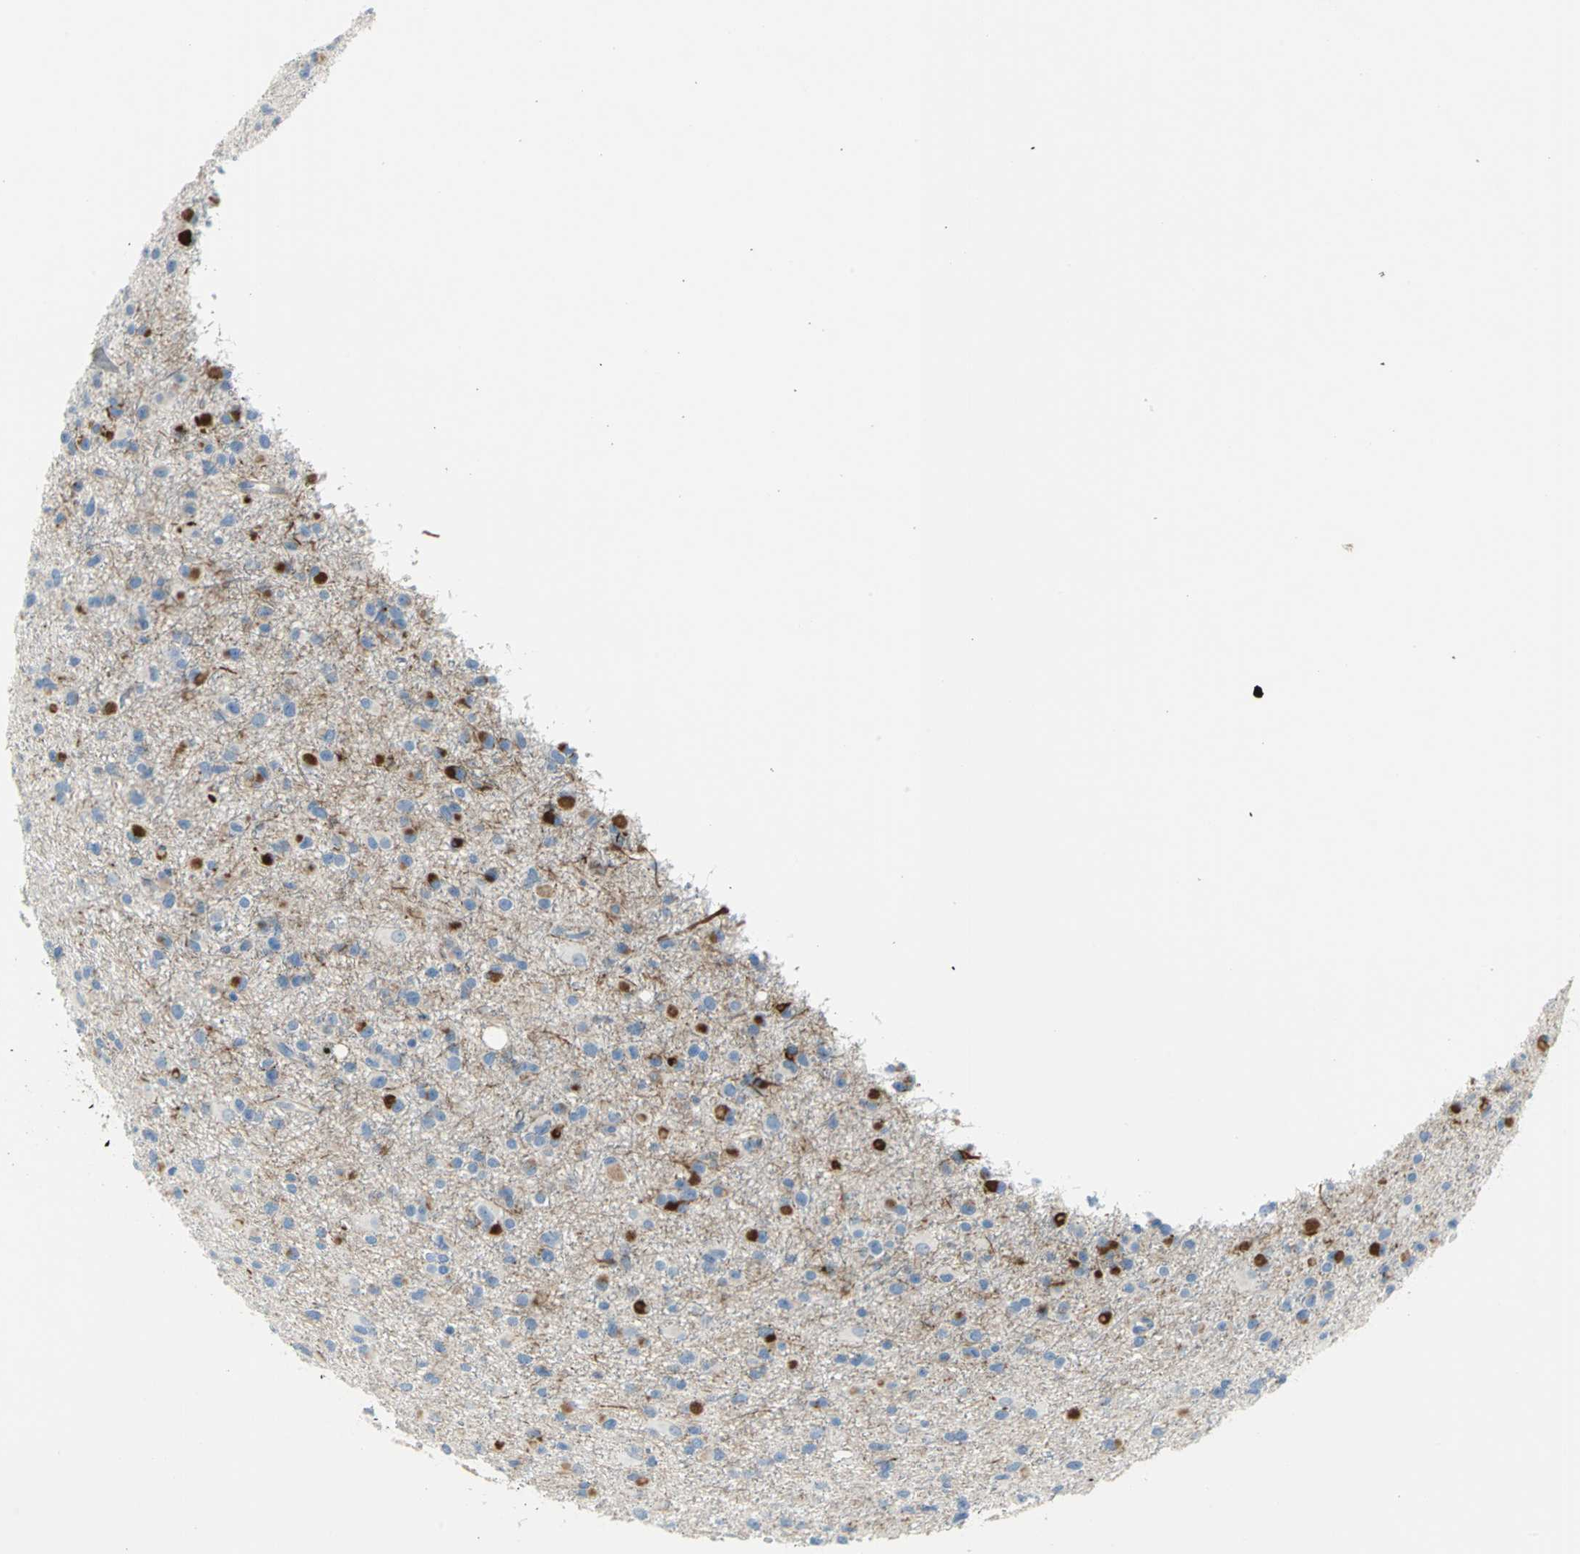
{"staining": {"intensity": "strong", "quantity": "25%-75%", "location": "cytoplasmic/membranous"}, "tissue": "glioma", "cell_type": "Tumor cells", "image_type": "cancer", "snomed": [{"axis": "morphology", "description": "Glioma, malignant, Low grade"}, {"axis": "topography", "description": "Brain"}], "caption": "Protein analysis of malignant low-grade glioma tissue shows strong cytoplasmic/membranous positivity in approximately 25%-75% of tumor cells.", "gene": "ALOX15", "patient": {"sex": "male", "age": 42}}